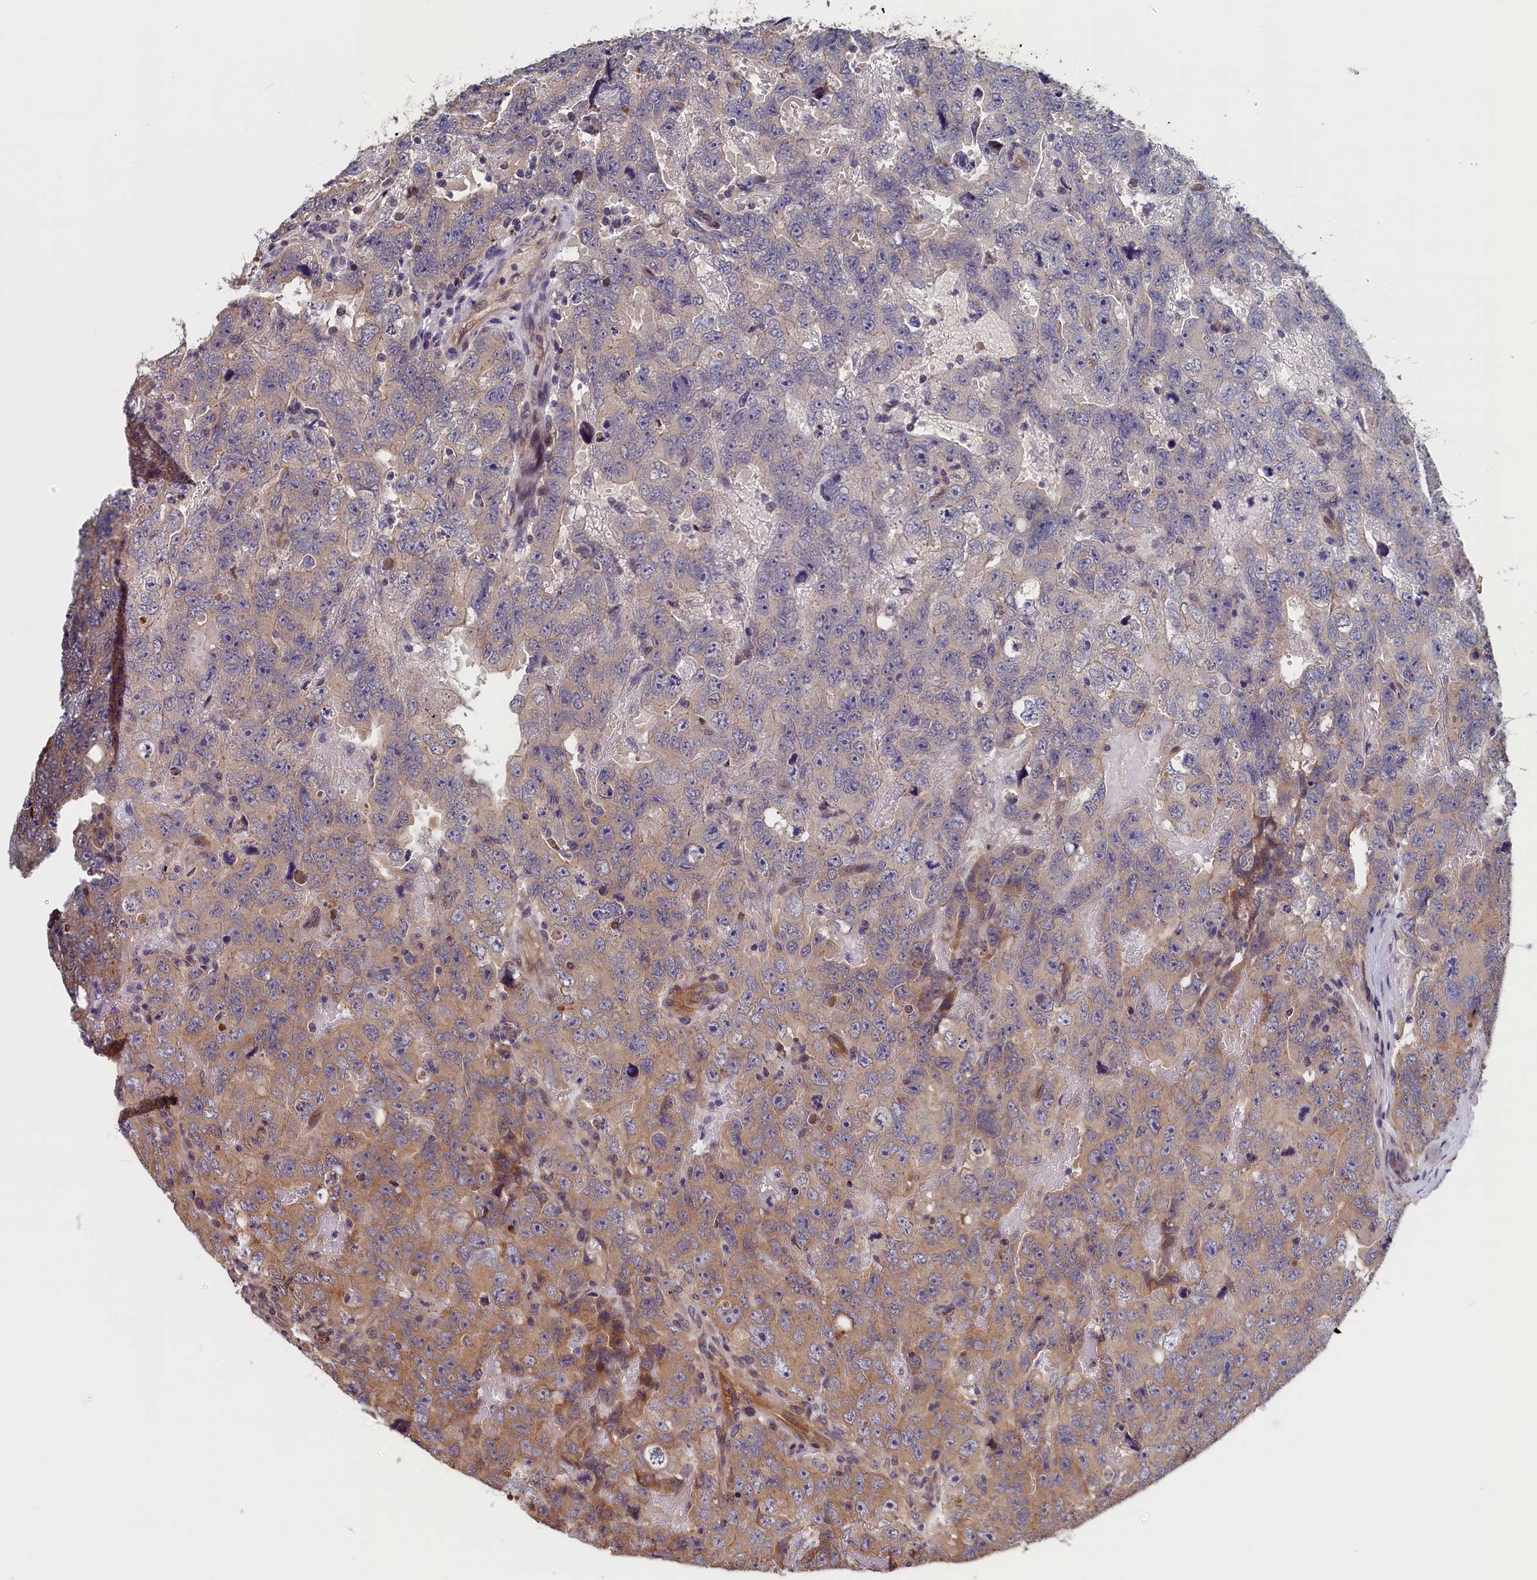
{"staining": {"intensity": "moderate", "quantity": "<25%", "location": "cytoplasmic/membranous"}, "tissue": "testis cancer", "cell_type": "Tumor cells", "image_type": "cancer", "snomed": [{"axis": "morphology", "description": "Carcinoma, Embryonal, NOS"}, {"axis": "topography", "description": "Testis"}], "caption": "Protein expression by immunohistochemistry (IHC) shows moderate cytoplasmic/membranous staining in approximately <25% of tumor cells in testis embryonal carcinoma. (IHC, brightfield microscopy, high magnification).", "gene": "TMEM116", "patient": {"sex": "male", "age": 45}}